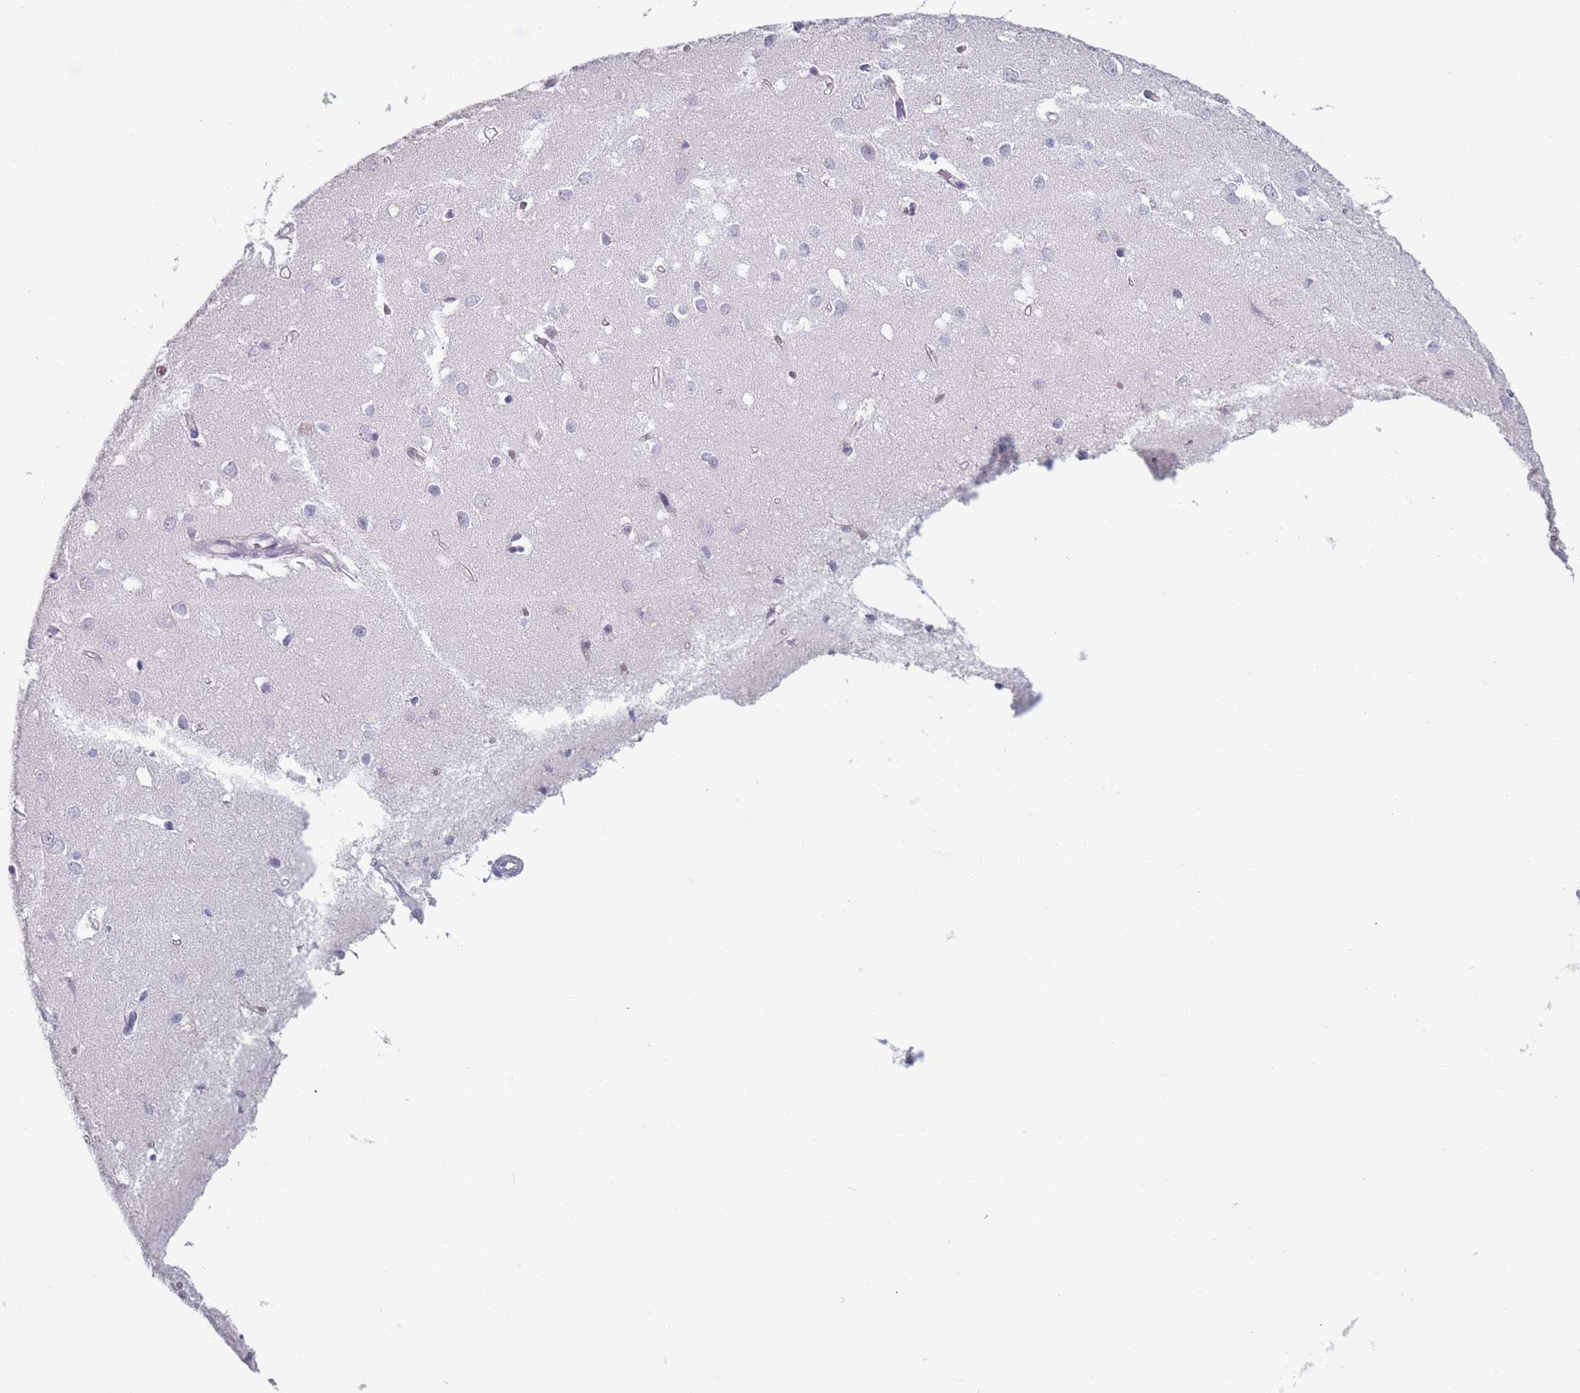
{"staining": {"intensity": "negative", "quantity": "none", "location": "none"}, "tissue": "cerebral cortex", "cell_type": "Endothelial cells", "image_type": "normal", "snomed": [{"axis": "morphology", "description": "Normal tissue, NOS"}, {"axis": "topography", "description": "Cerebral cortex"}], "caption": "The histopathology image shows no staining of endothelial cells in benign cerebral cortex. (Stains: DAB (3,3'-diaminobenzidine) immunohistochemistry with hematoxylin counter stain, Microscopy: brightfield microscopy at high magnification).", "gene": "ROS1", "patient": {"sex": "female", "age": 64}}